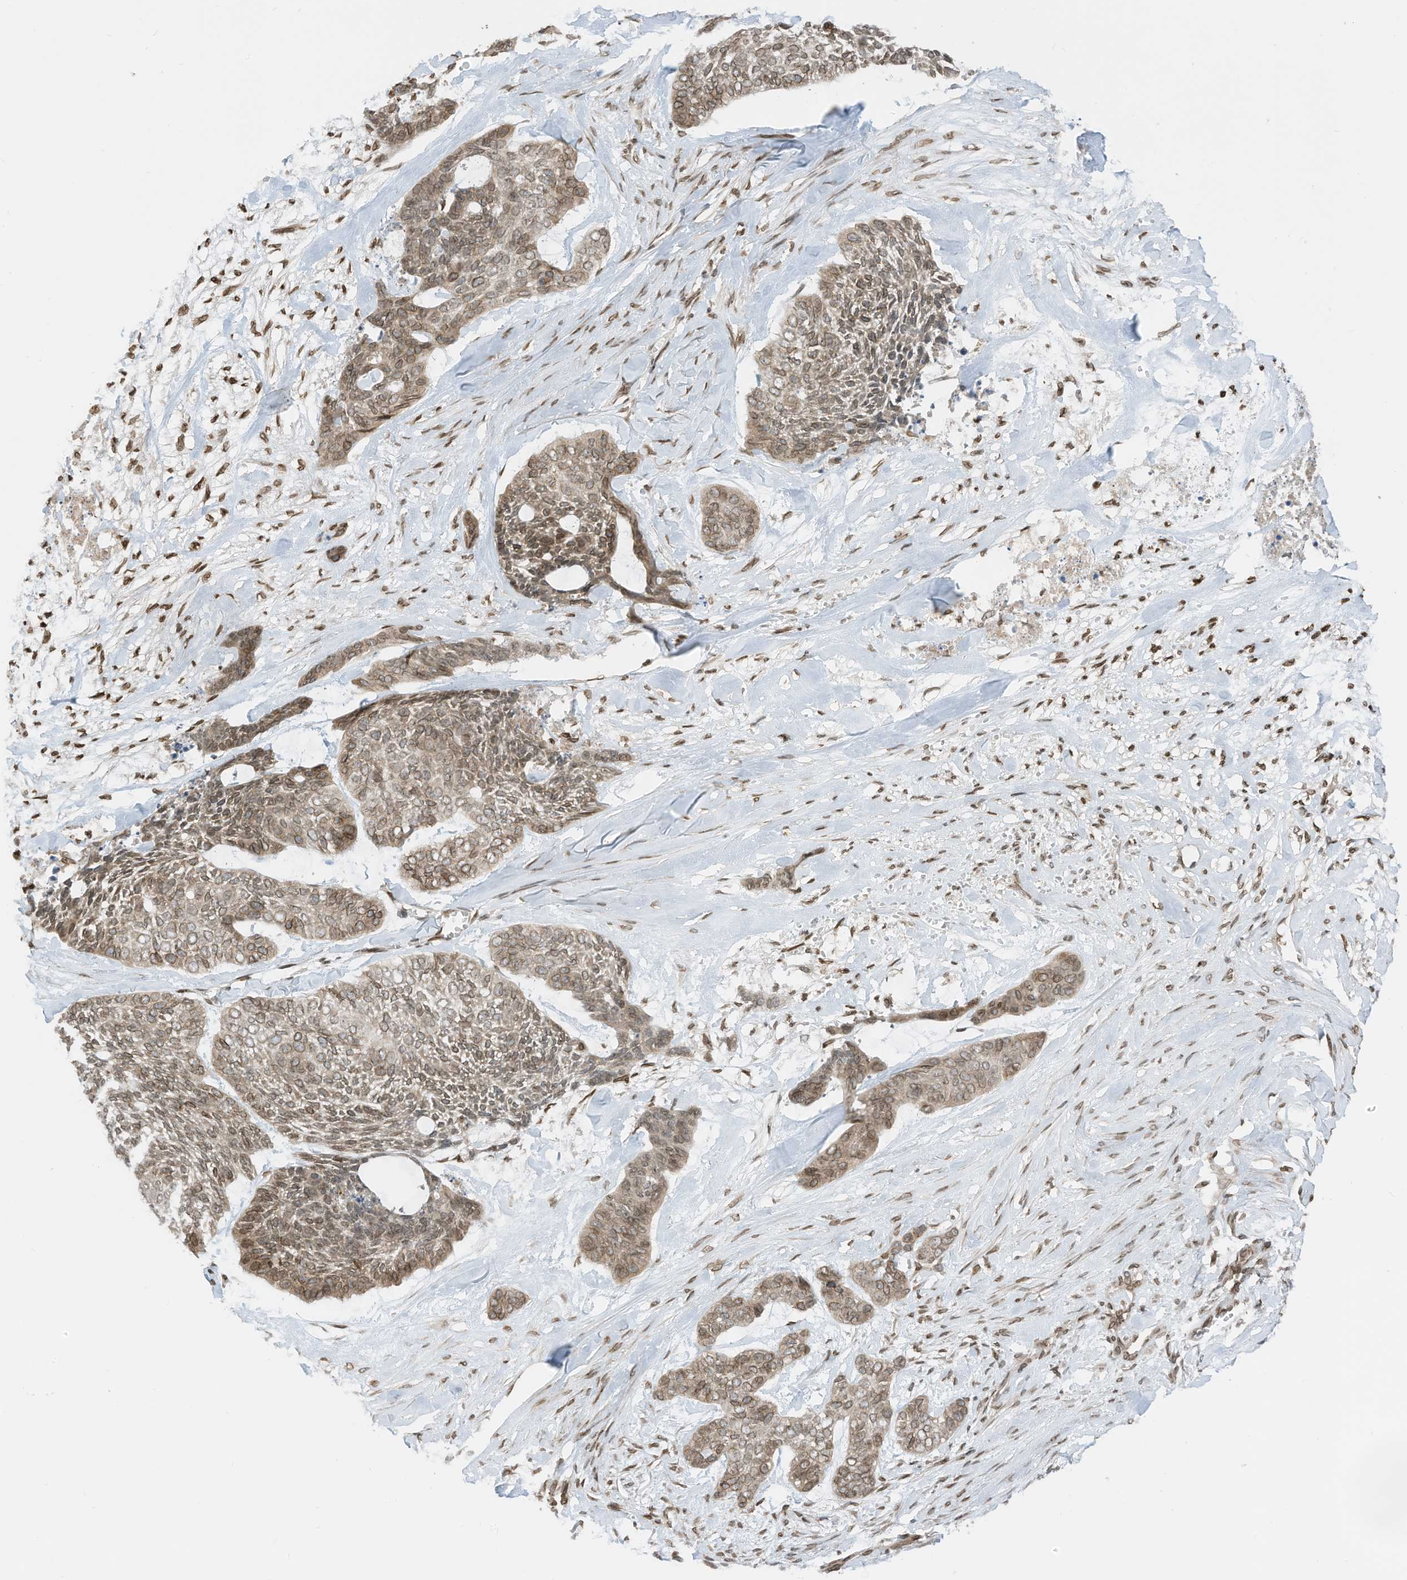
{"staining": {"intensity": "moderate", "quantity": ">75%", "location": "cytoplasmic/membranous,nuclear"}, "tissue": "skin cancer", "cell_type": "Tumor cells", "image_type": "cancer", "snomed": [{"axis": "morphology", "description": "Basal cell carcinoma"}, {"axis": "topography", "description": "Skin"}], "caption": "Immunohistochemical staining of human skin cancer demonstrates moderate cytoplasmic/membranous and nuclear protein expression in about >75% of tumor cells. The staining is performed using DAB (3,3'-diaminobenzidine) brown chromogen to label protein expression. The nuclei are counter-stained blue using hematoxylin.", "gene": "RABL3", "patient": {"sex": "female", "age": 64}}